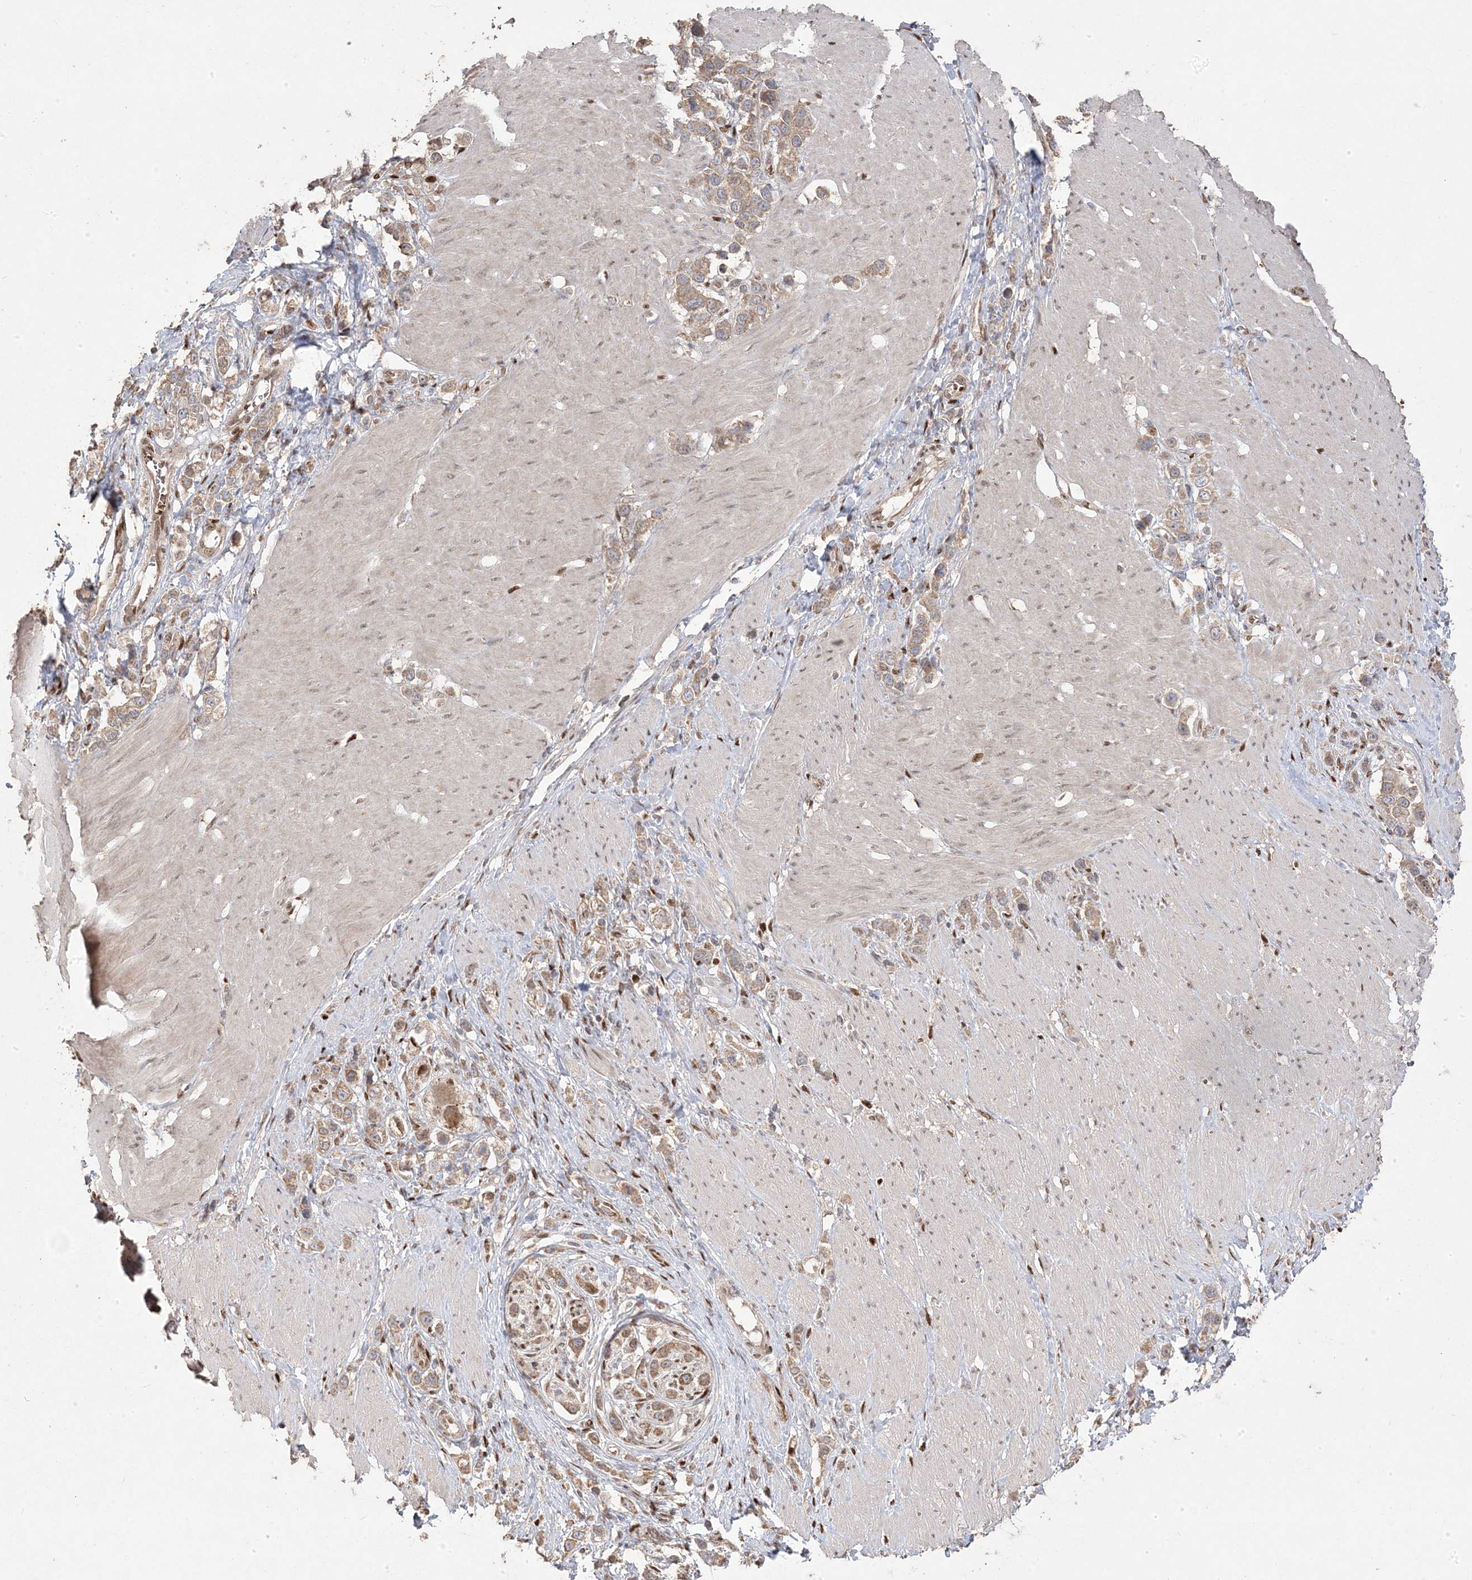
{"staining": {"intensity": "moderate", "quantity": ">75%", "location": "cytoplasmic/membranous"}, "tissue": "stomach cancer", "cell_type": "Tumor cells", "image_type": "cancer", "snomed": [{"axis": "morphology", "description": "Normal tissue, NOS"}, {"axis": "morphology", "description": "Adenocarcinoma, NOS"}, {"axis": "topography", "description": "Stomach, upper"}, {"axis": "topography", "description": "Stomach"}], "caption": "DAB (3,3'-diaminobenzidine) immunohistochemical staining of human stomach cancer (adenocarcinoma) shows moderate cytoplasmic/membranous protein staining in approximately >75% of tumor cells.", "gene": "PPOX", "patient": {"sex": "female", "age": 65}}